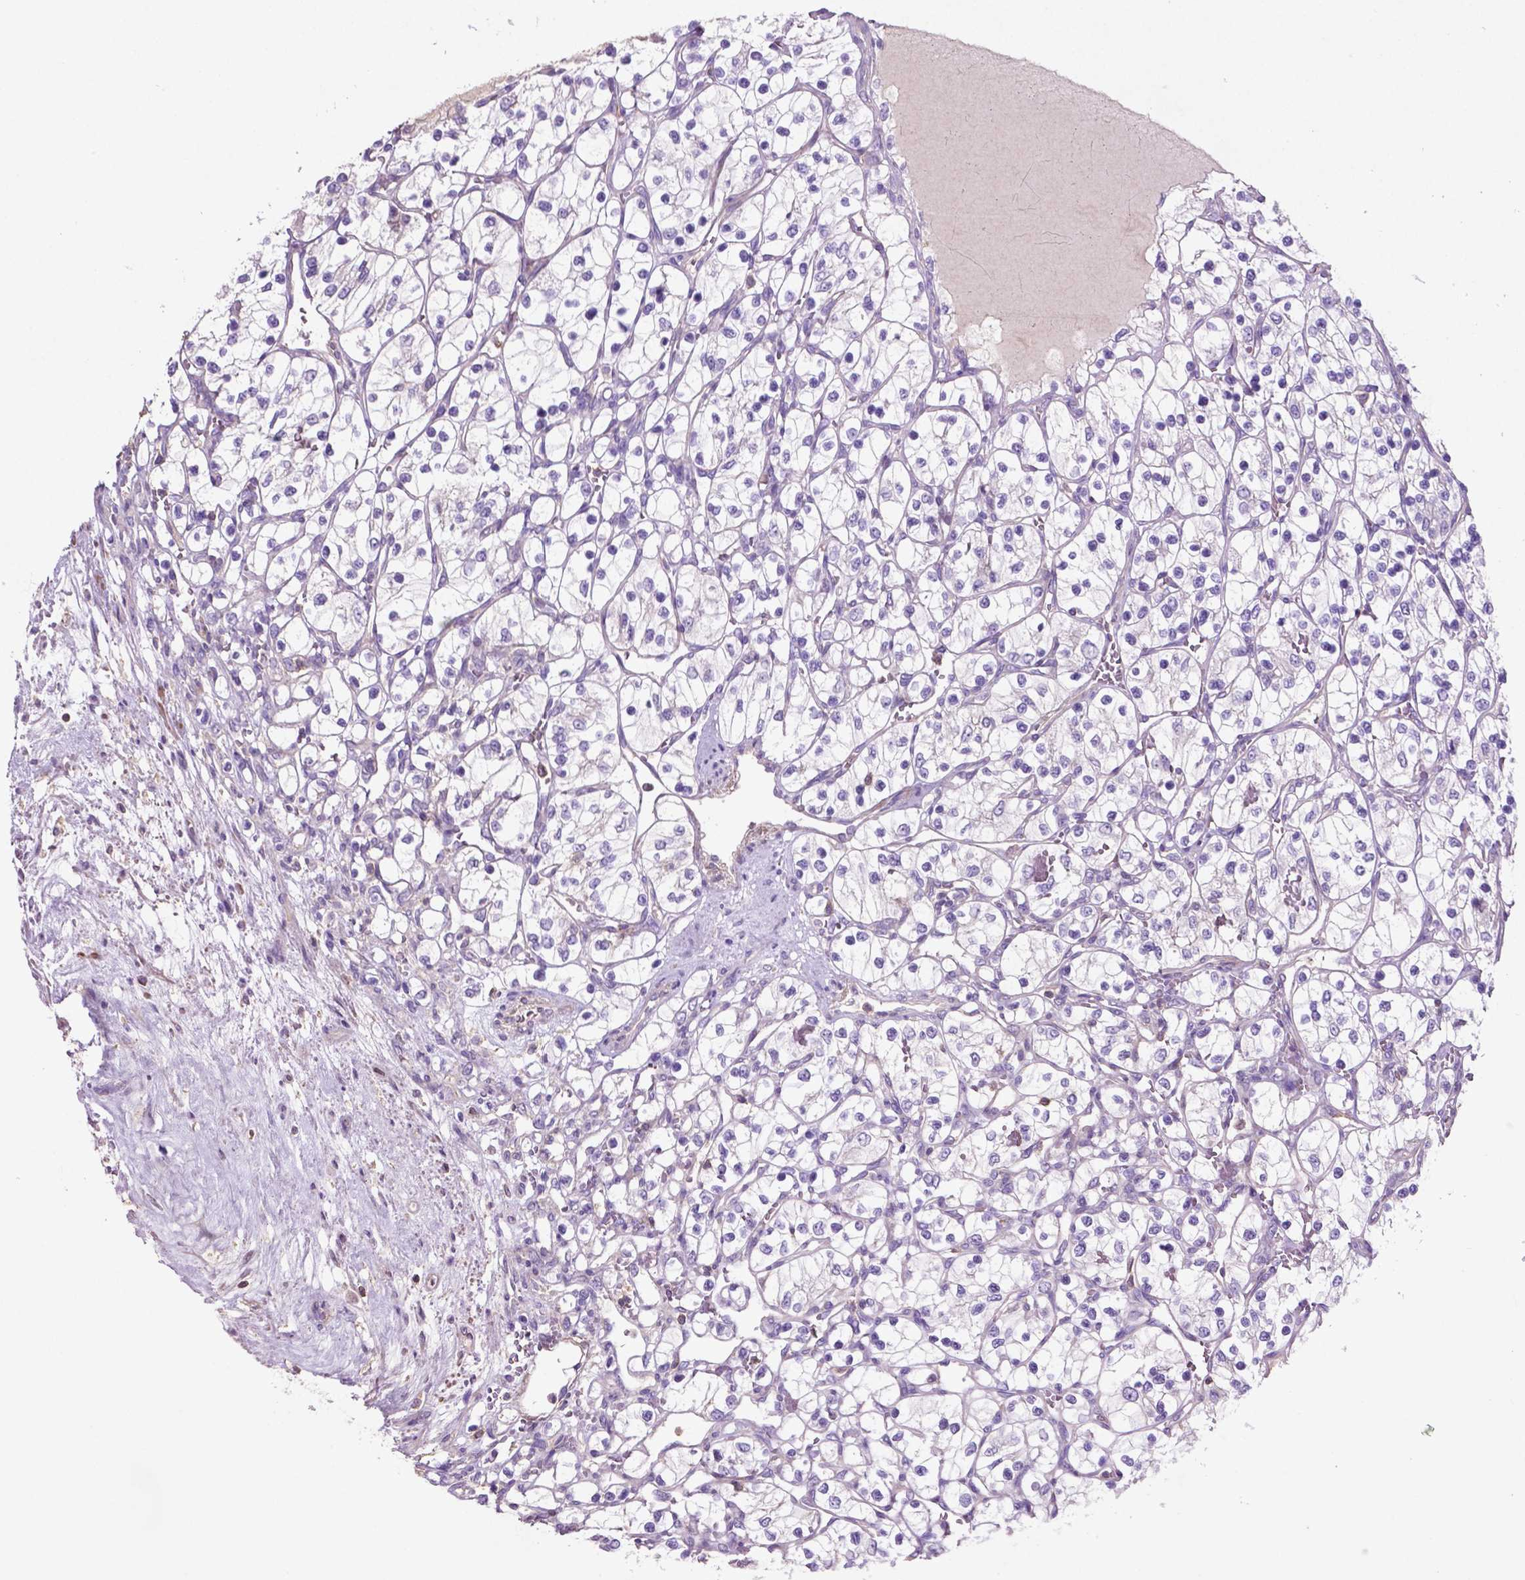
{"staining": {"intensity": "negative", "quantity": "none", "location": "none"}, "tissue": "renal cancer", "cell_type": "Tumor cells", "image_type": "cancer", "snomed": [{"axis": "morphology", "description": "Adenocarcinoma, NOS"}, {"axis": "topography", "description": "Kidney"}], "caption": "Renal cancer (adenocarcinoma) stained for a protein using immunohistochemistry (IHC) displays no staining tumor cells.", "gene": "BMP4", "patient": {"sex": "female", "age": 69}}